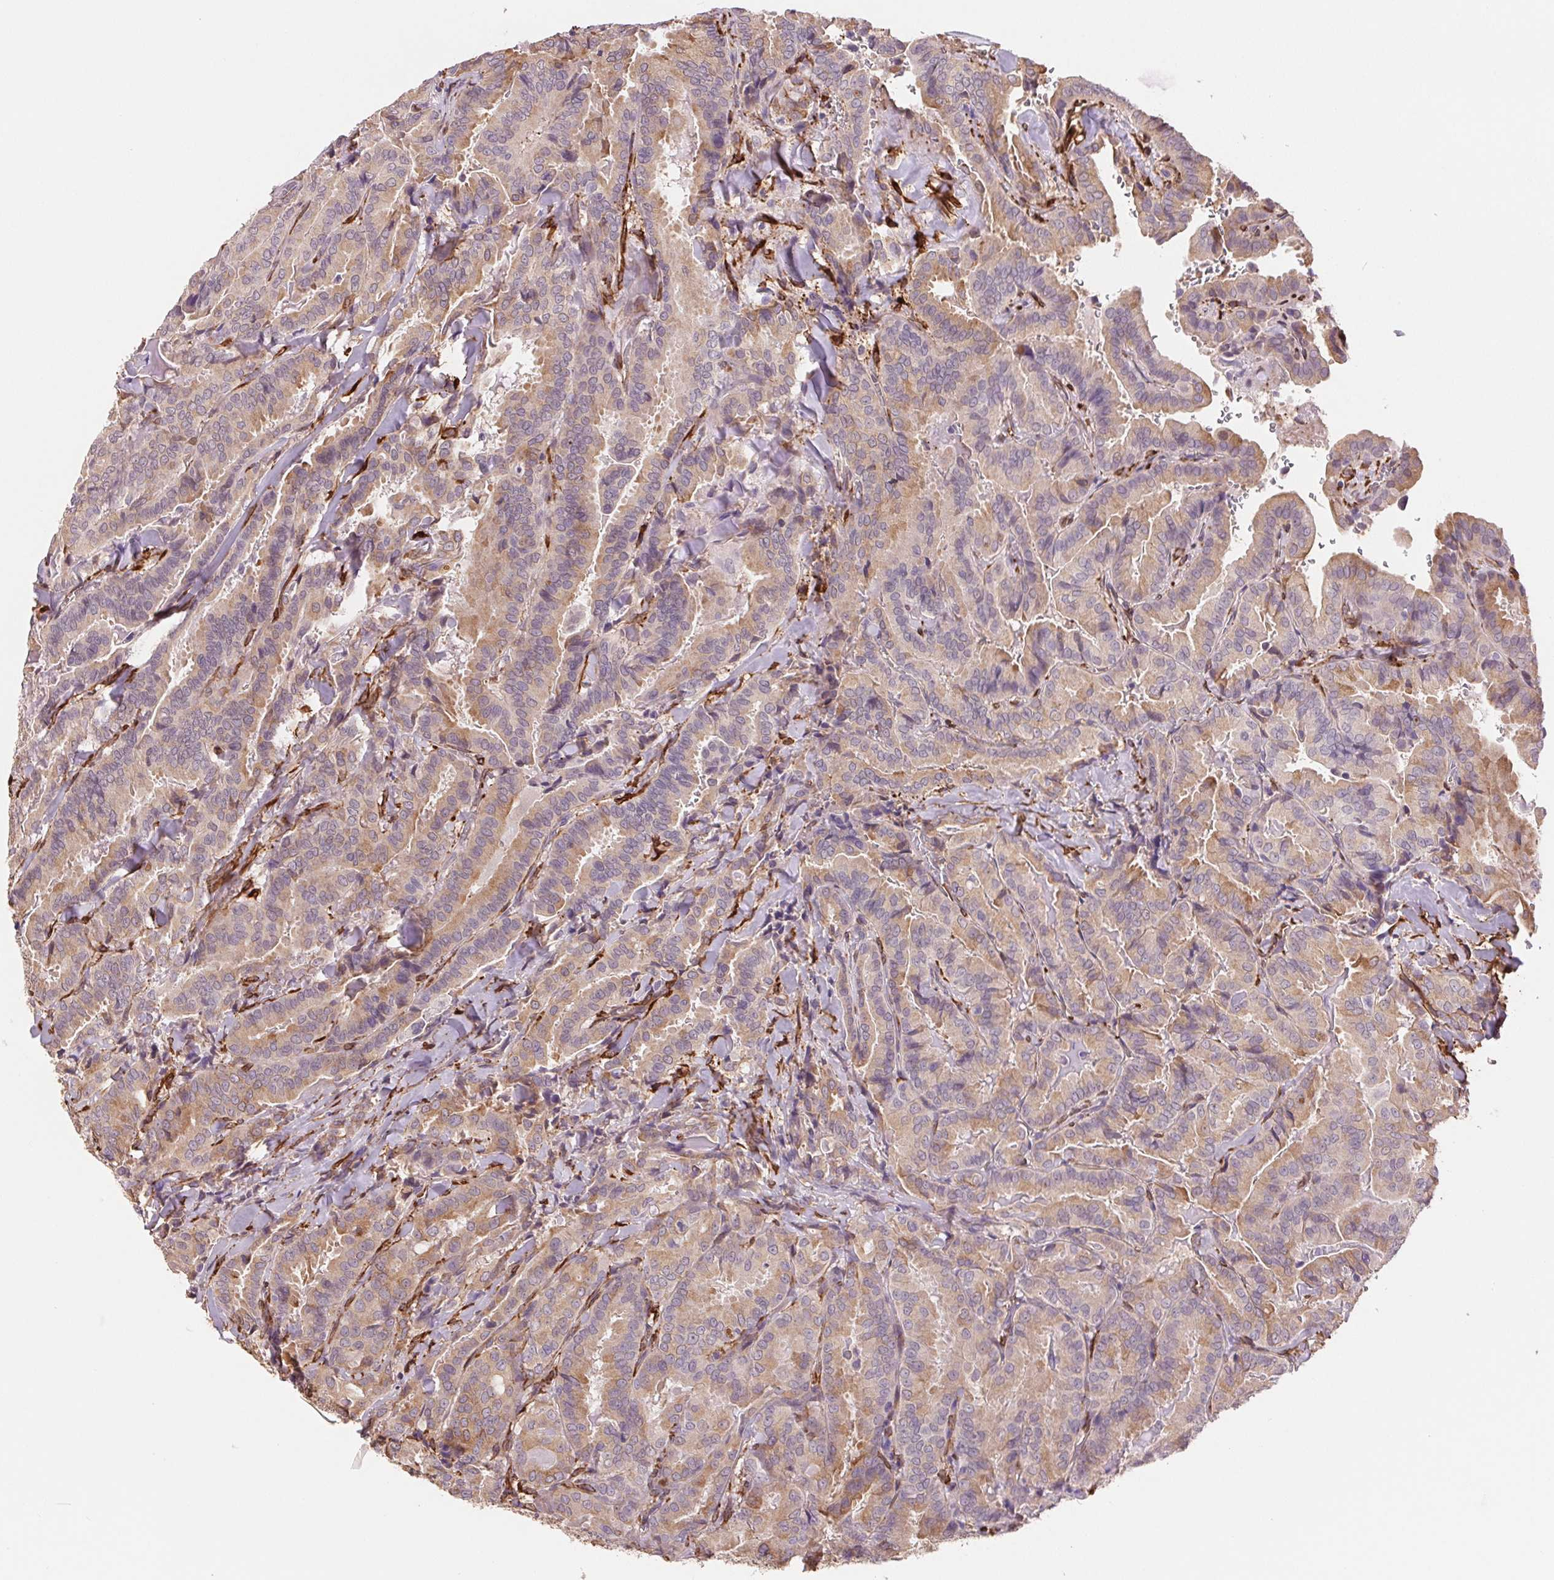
{"staining": {"intensity": "weak", "quantity": "25%-75%", "location": "cytoplasmic/membranous"}, "tissue": "thyroid cancer", "cell_type": "Tumor cells", "image_type": "cancer", "snomed": [{"axis": "morphology", "description": "Papillary adenocarcinoma, NOS"}, {"axis": "topography", "description": "Thyroid gland"}], "caption": "The micrograph reveals a brown stain indicating the presence of a protein in the cytoplasmic/membranous of tumor cells in thyroid cancer (papillary adenocarcinoma). (DAB (3,3'-diaminobenzidine) = brown stain, brightfield microscopy at high magnification).", "gene": "FKBP10", "patient": {"sex": "male", "age": 61}}